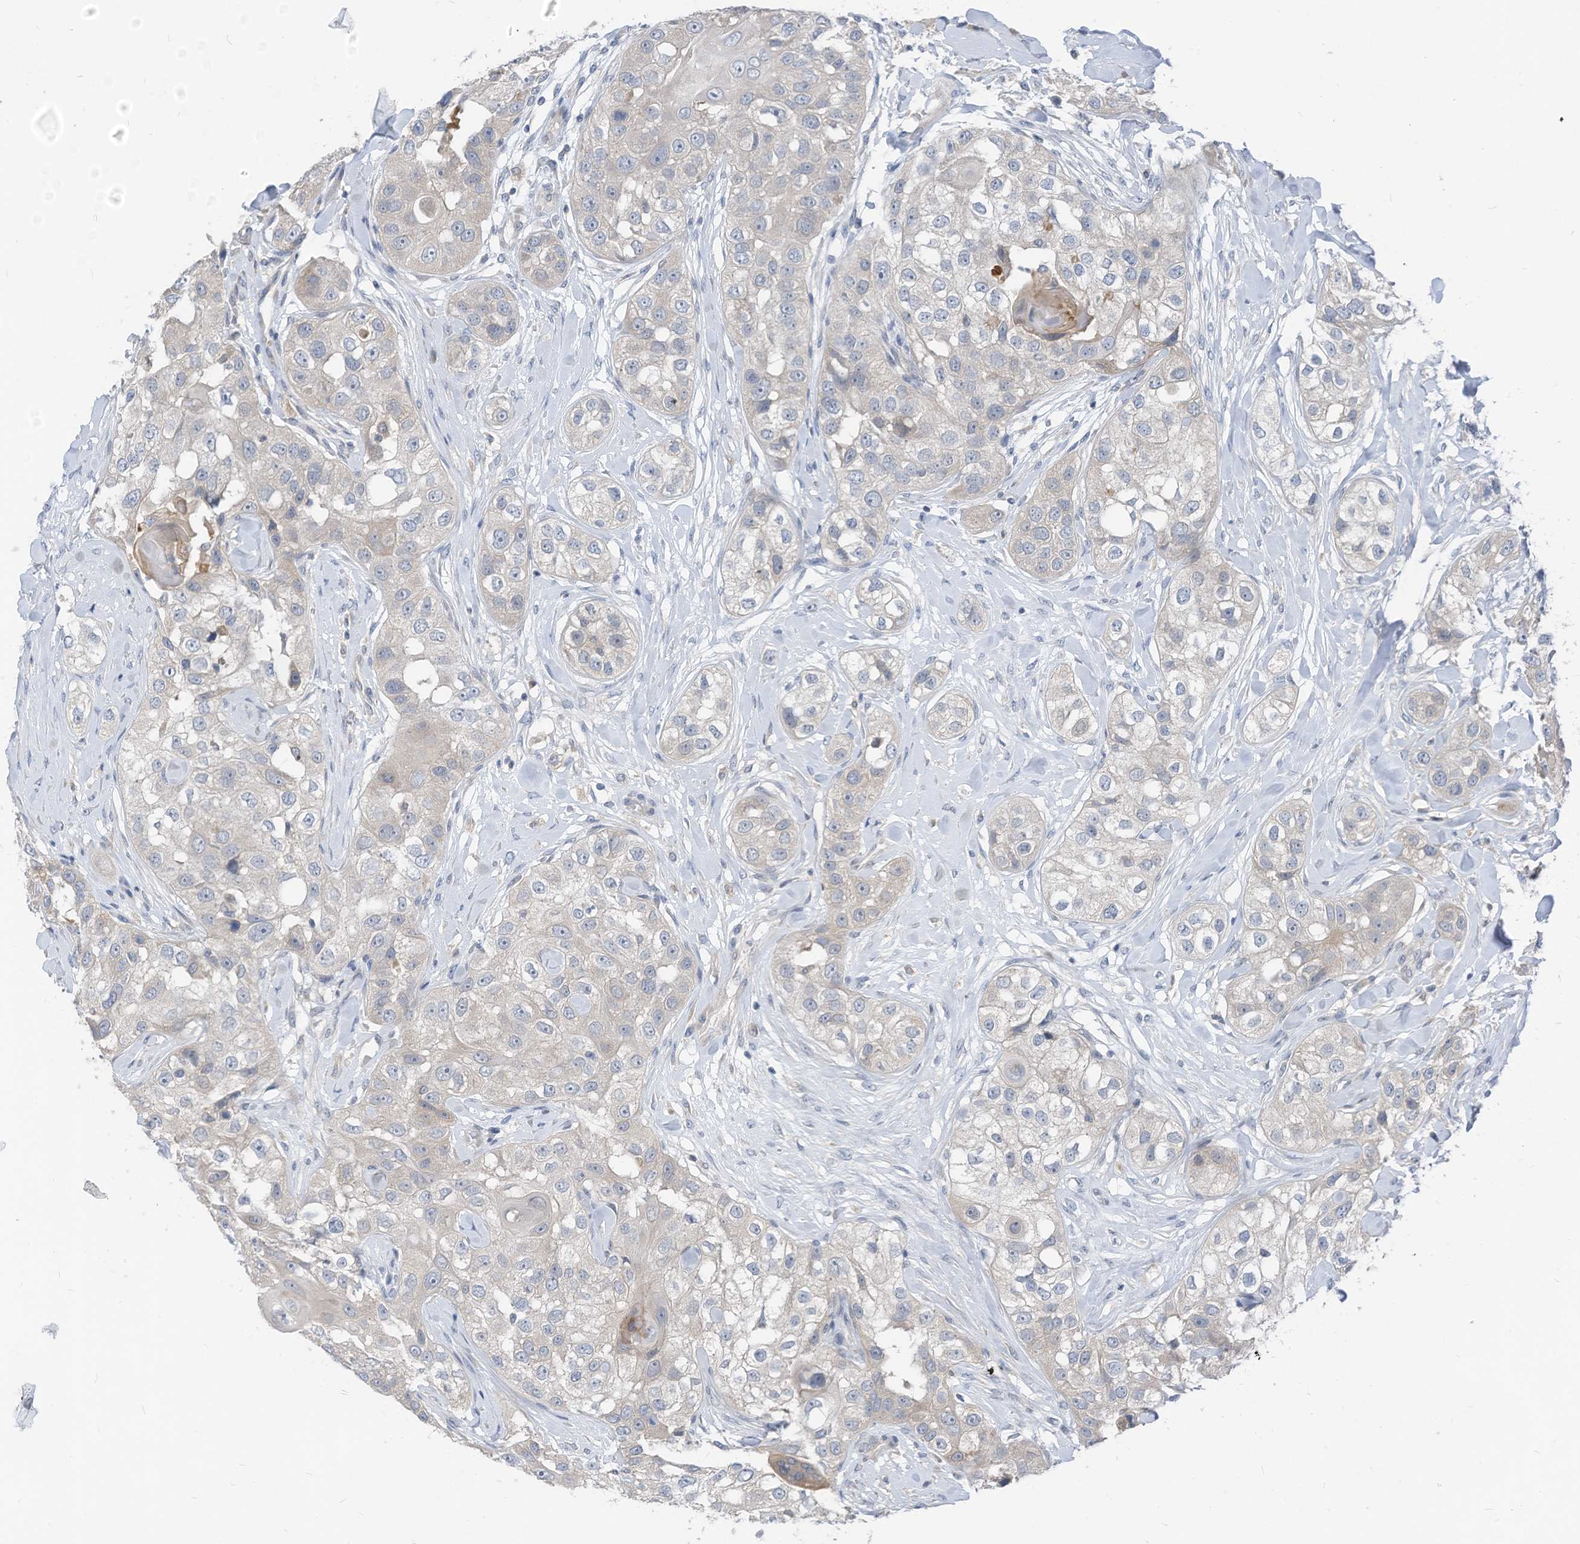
{"staining": {"intensity": "negative", "quantity": "none", "location": "none"}, "tissue": "head and neck cancer", "cell_type": "Tumor cells", "image_type": "cancer", "snomed": [{"axis": "morphology", "description": "Normal tissue, NOS"}, {"axis": "morphology", "description": "Squamous cell carcinoma, NOS"}, {"axis": "topography", "description": "Skeletal muscle"}, {"axis": "topography", "description": "Head-Neck"}], "caption": "Immunohistochemical staining of head and neck cancer (squamous cell carcinoma) shows no significant positivity in tumor cells.", "gene": "LDAH", "patient": {"sex": "male", "age": 51}}